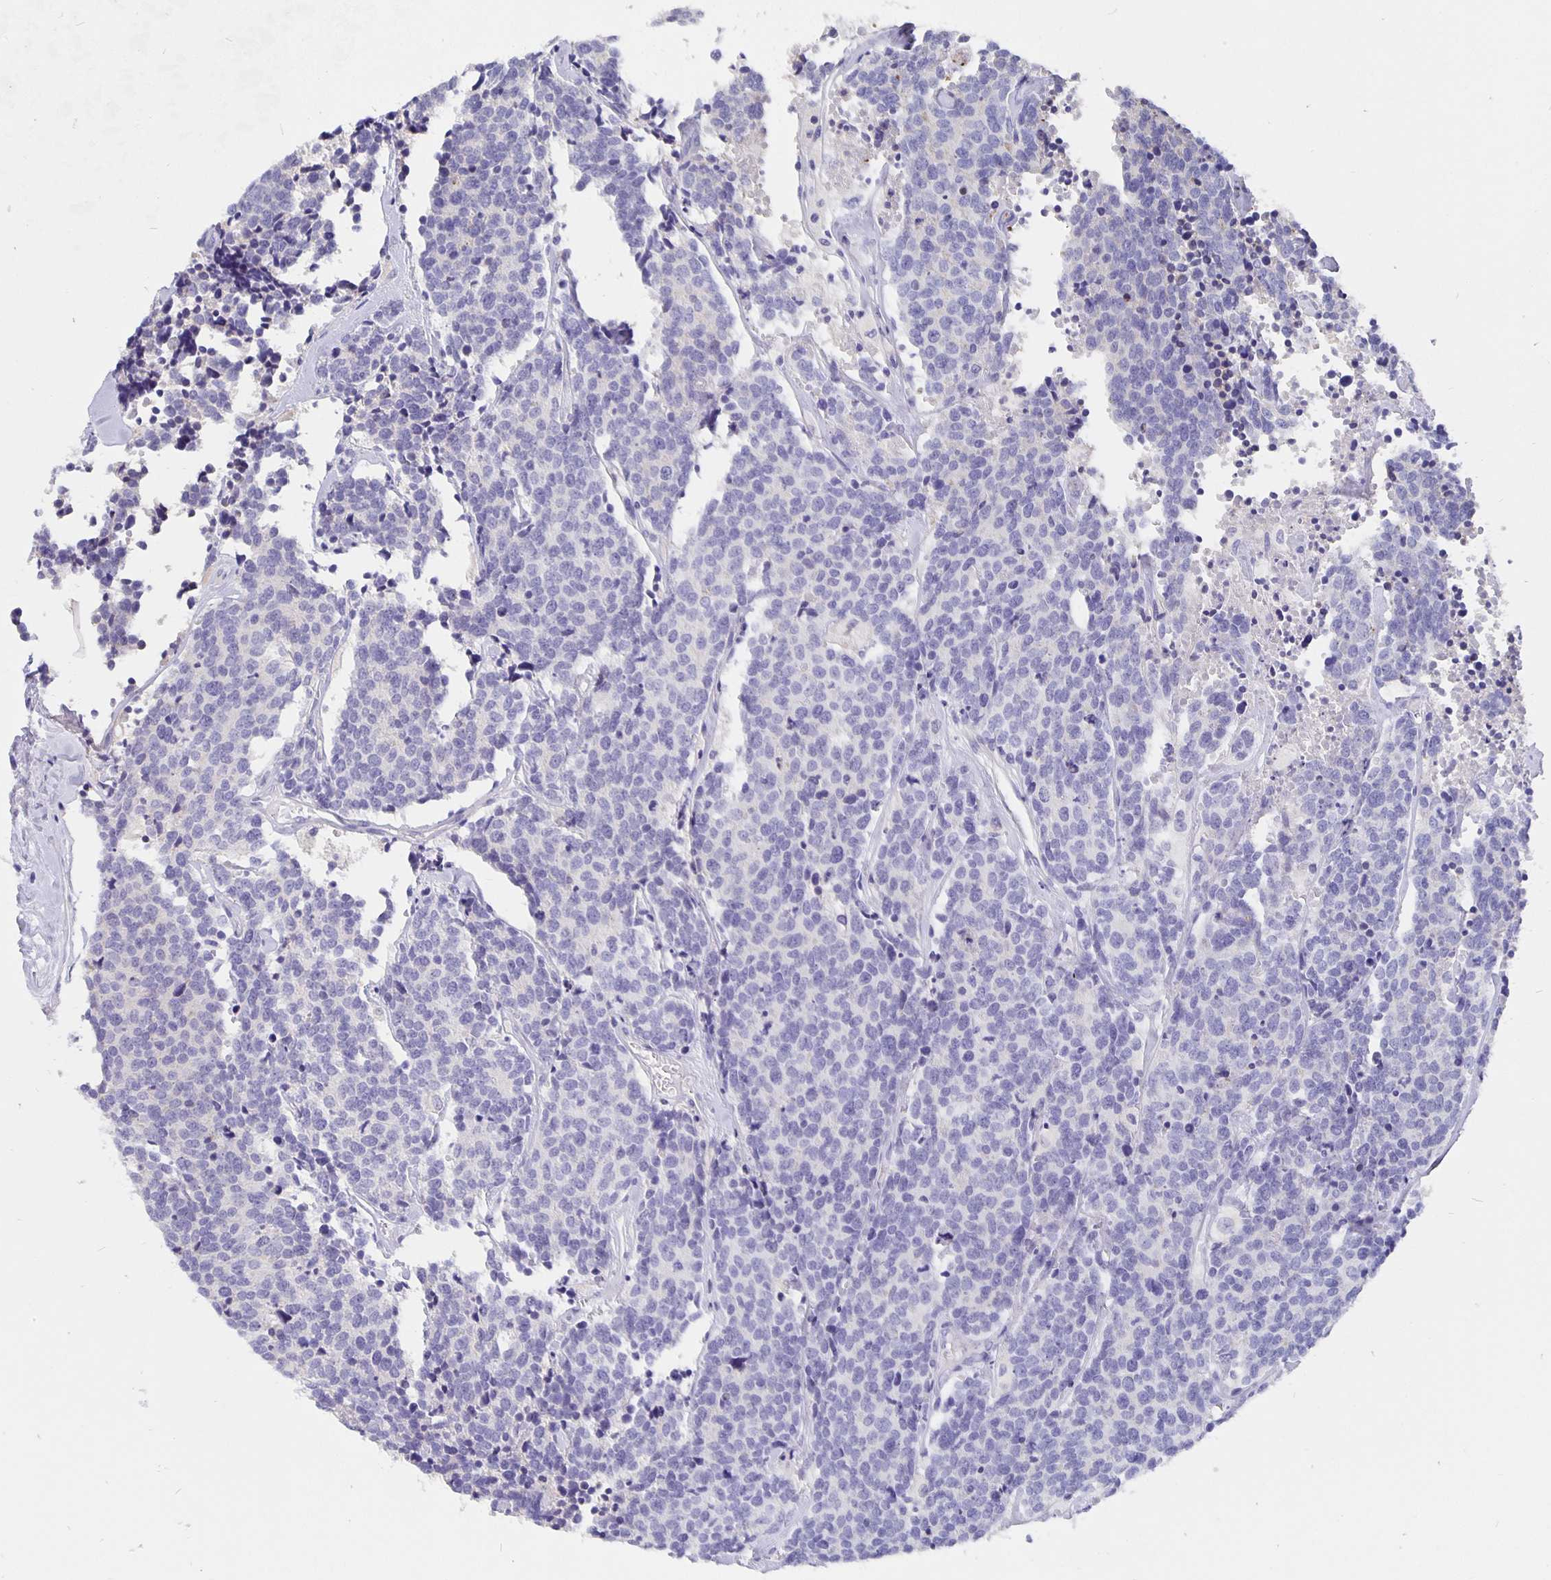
{"staining": {"intensity": "negative", "quantity": "none", "location": "none"}, "tissue": "carcinoid", "cell_type": "Tumor cells", "image_type": "cancer", "snomed": [{"axis": "morphology", "description": "Carcinoid, malignant, NOS"}, {"axis": "topography", "description": "Skin"}], "caption": "Carcinoid stained for a protein using immunohistochemistry reveals no expression tumor cells.", "gene": "CFAP74", "patient": {"sex": "female", "age": 79}}